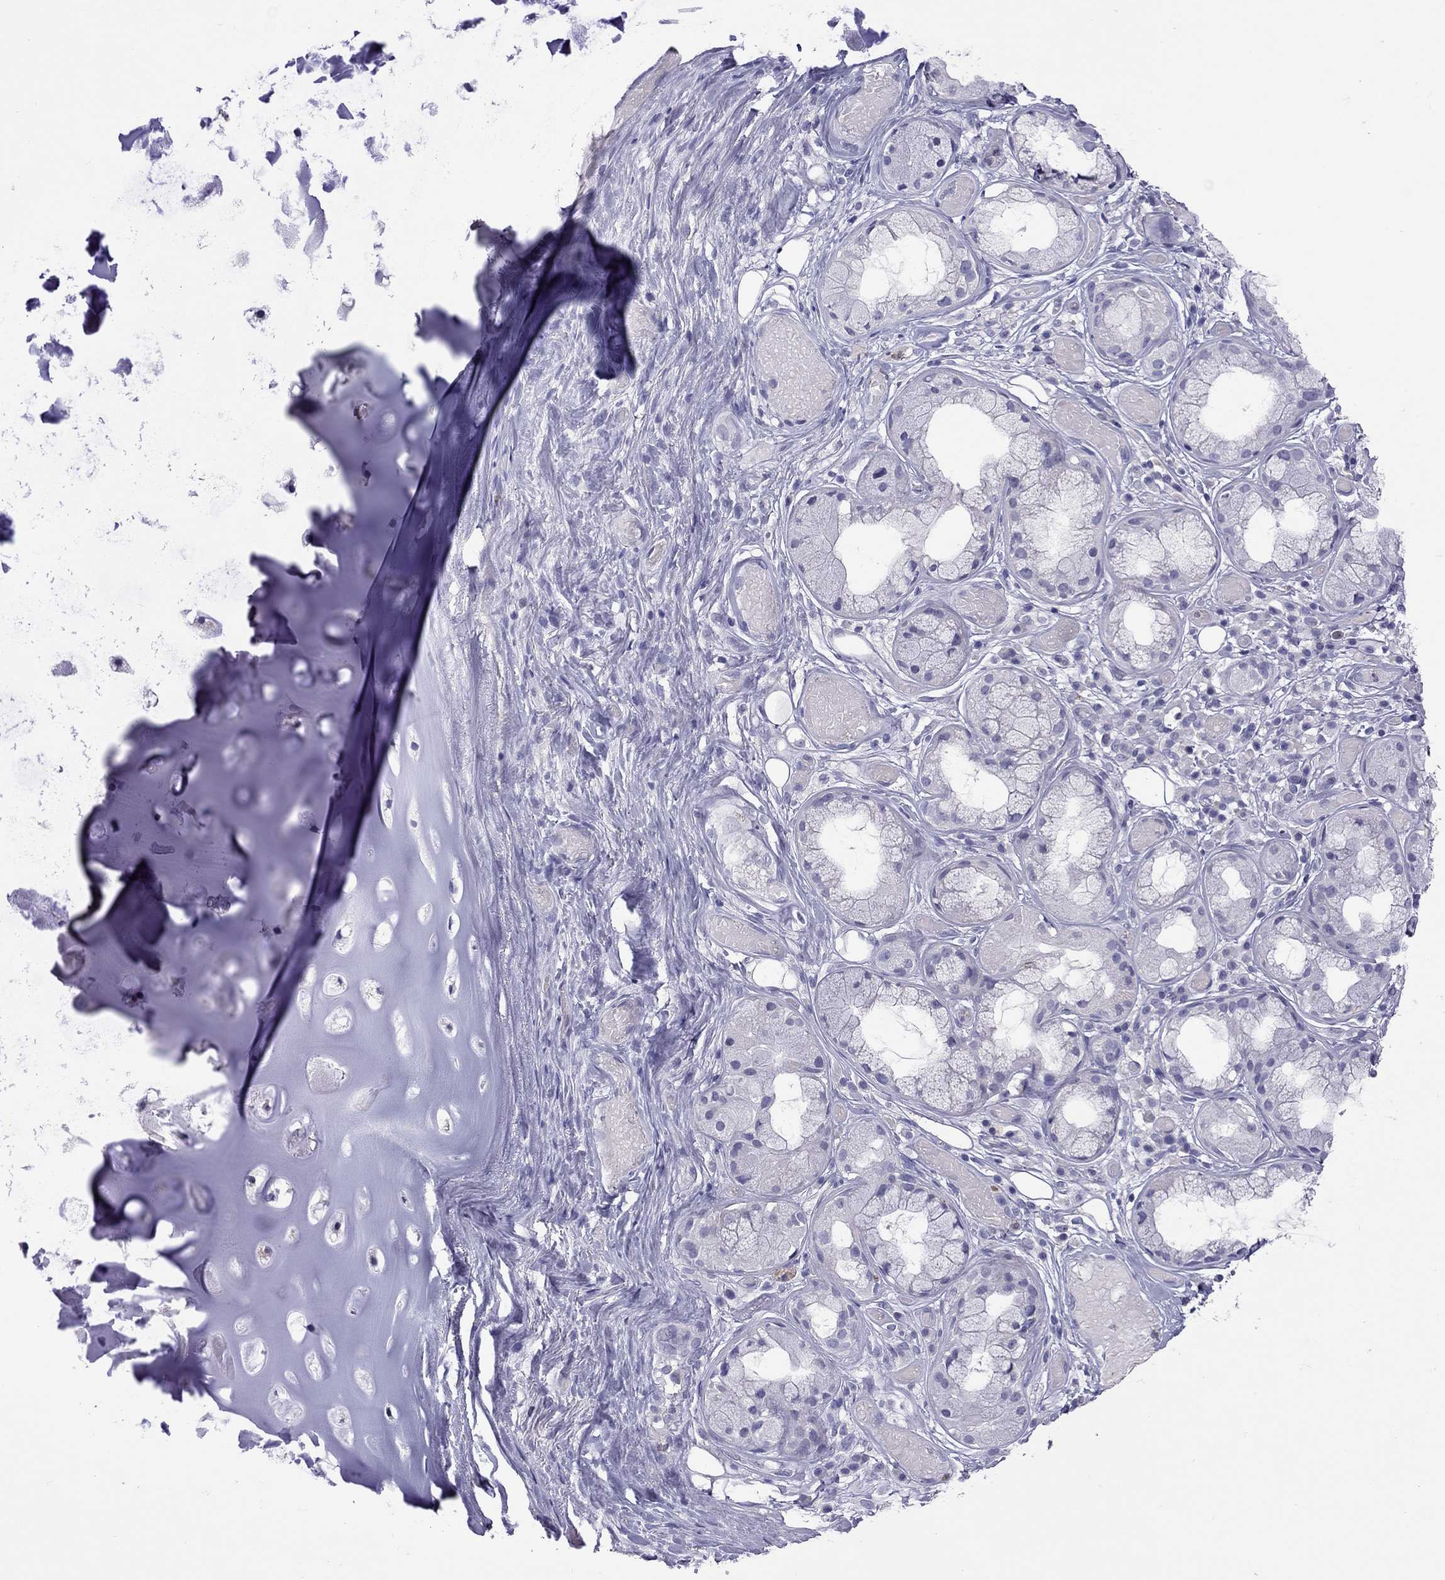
{"staining": {"intensity": "negative", "quantity": "none", "location": "none"}, "tissue": "adipose tissue", "cell_type": "Adipocytes", "image_type": "normal", "snomed": [{"axis": "morphology", "description": "Normal tissue, NOS"}, {"axis": "topography", "description": "Cartilage tissue"}], "caption": "Protein analysis of benign adipose tissue demonstrates no significant staining in adipocytes. The staining is performed using DAB (3,3'-diaminobenzidine) brown chromogen with nuclei counter-stained in using hematoxylin.", "gene": "SLAMF1", "patient": {"sex": "male", "age": 62}}